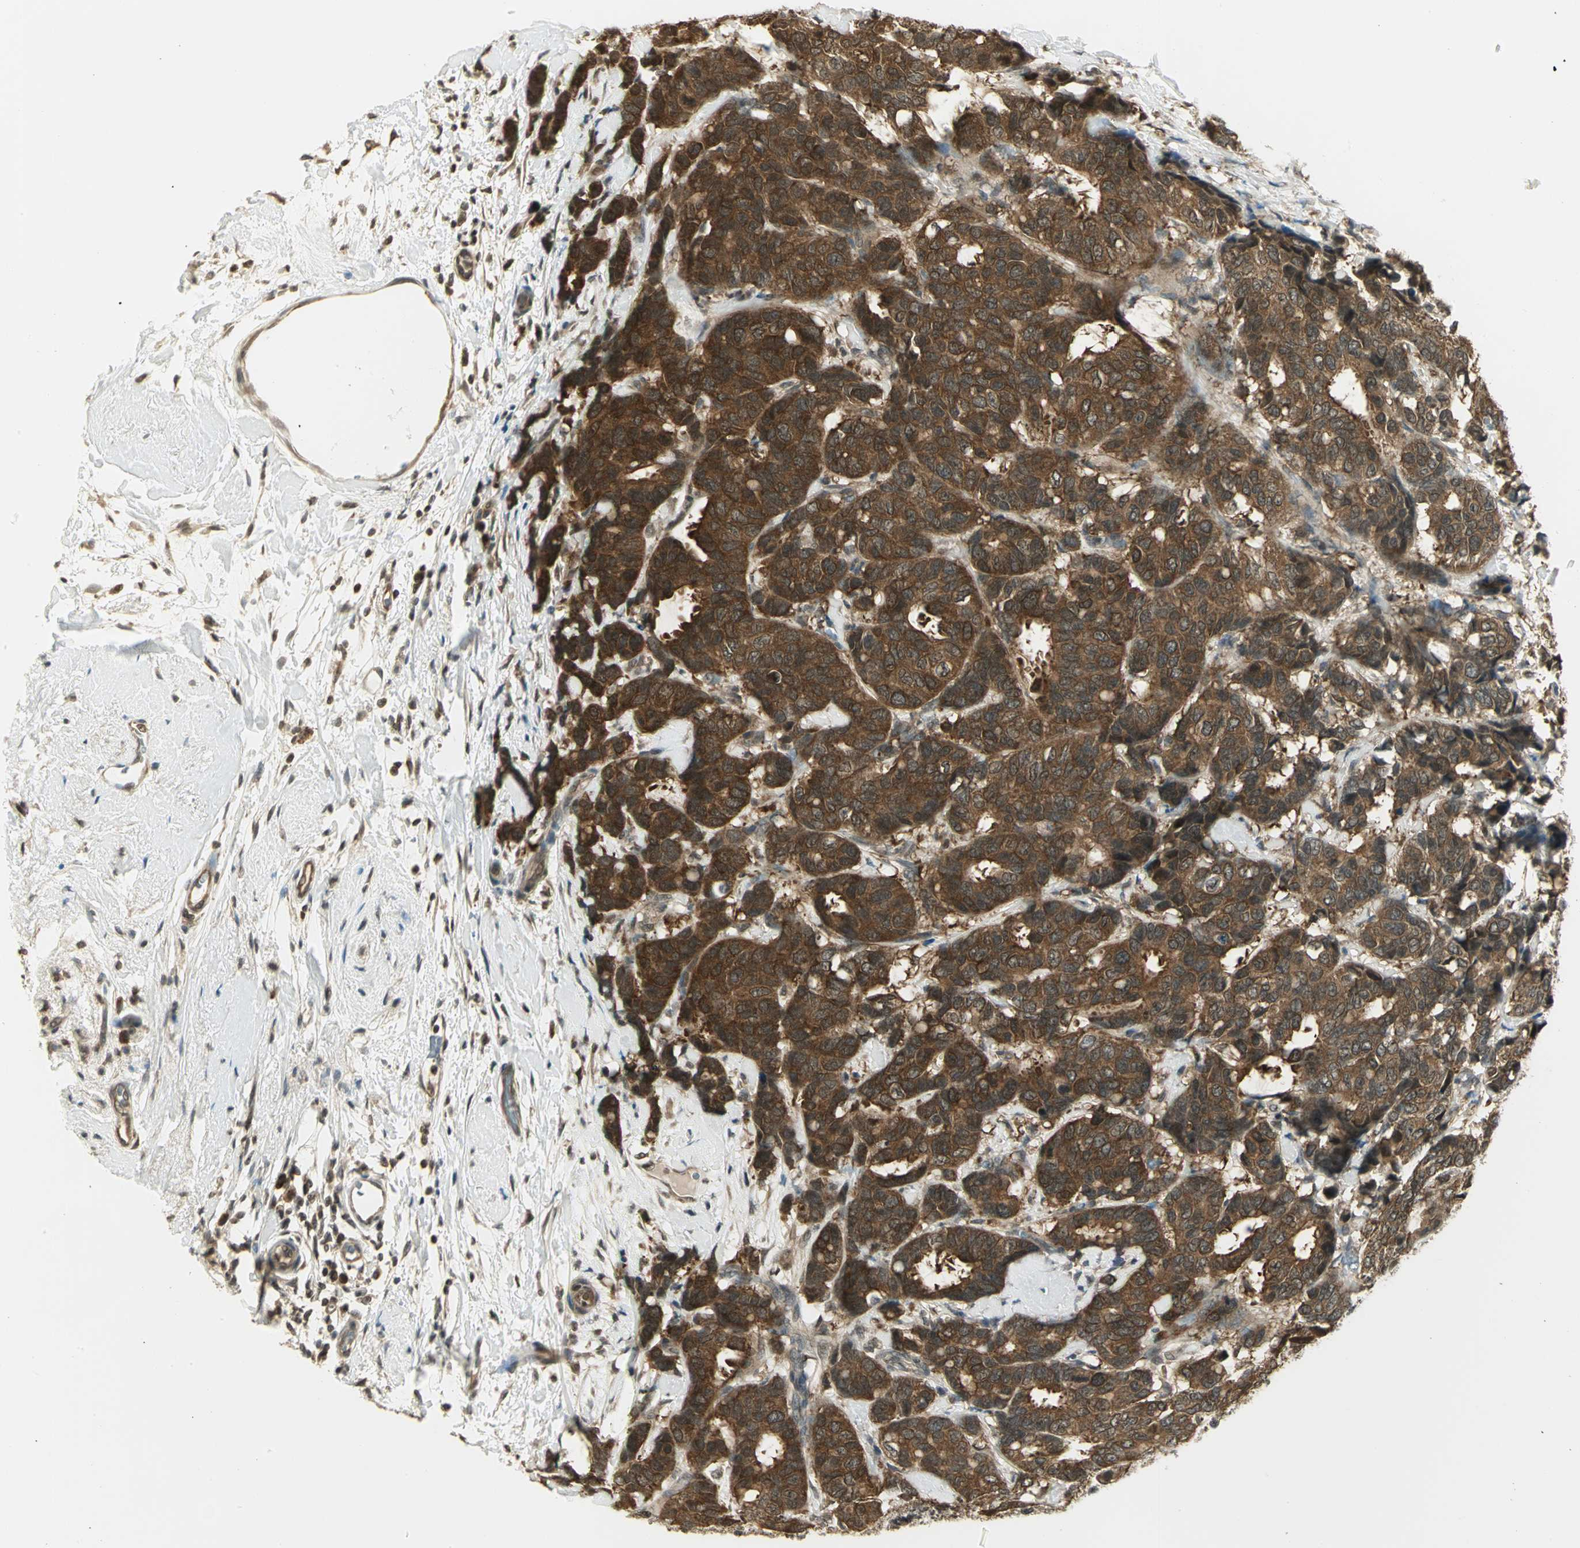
{"staining": {"intensity": "moderate", "quantity": ">75%", "location": "cytoplasmic/membranous"}, "tissue": "breast cancer", "cell_type": "Tumor cells", "image_type": "cancer", "snomed": [{"axis": "morphology", "description": "Duct carcinoma"}, {"axis": "topography", "description": "Breast"}], "caption": "A high-resolution micrograph shows immunohistochemistry staining of breast cancer (invasive ductal carcinoma), which shows moderate cytoplasmic/membranous positivity in approximately >75% of tumor cells.", "gene": "CDC34", "patient": {"sex": "female", "age": 87}}